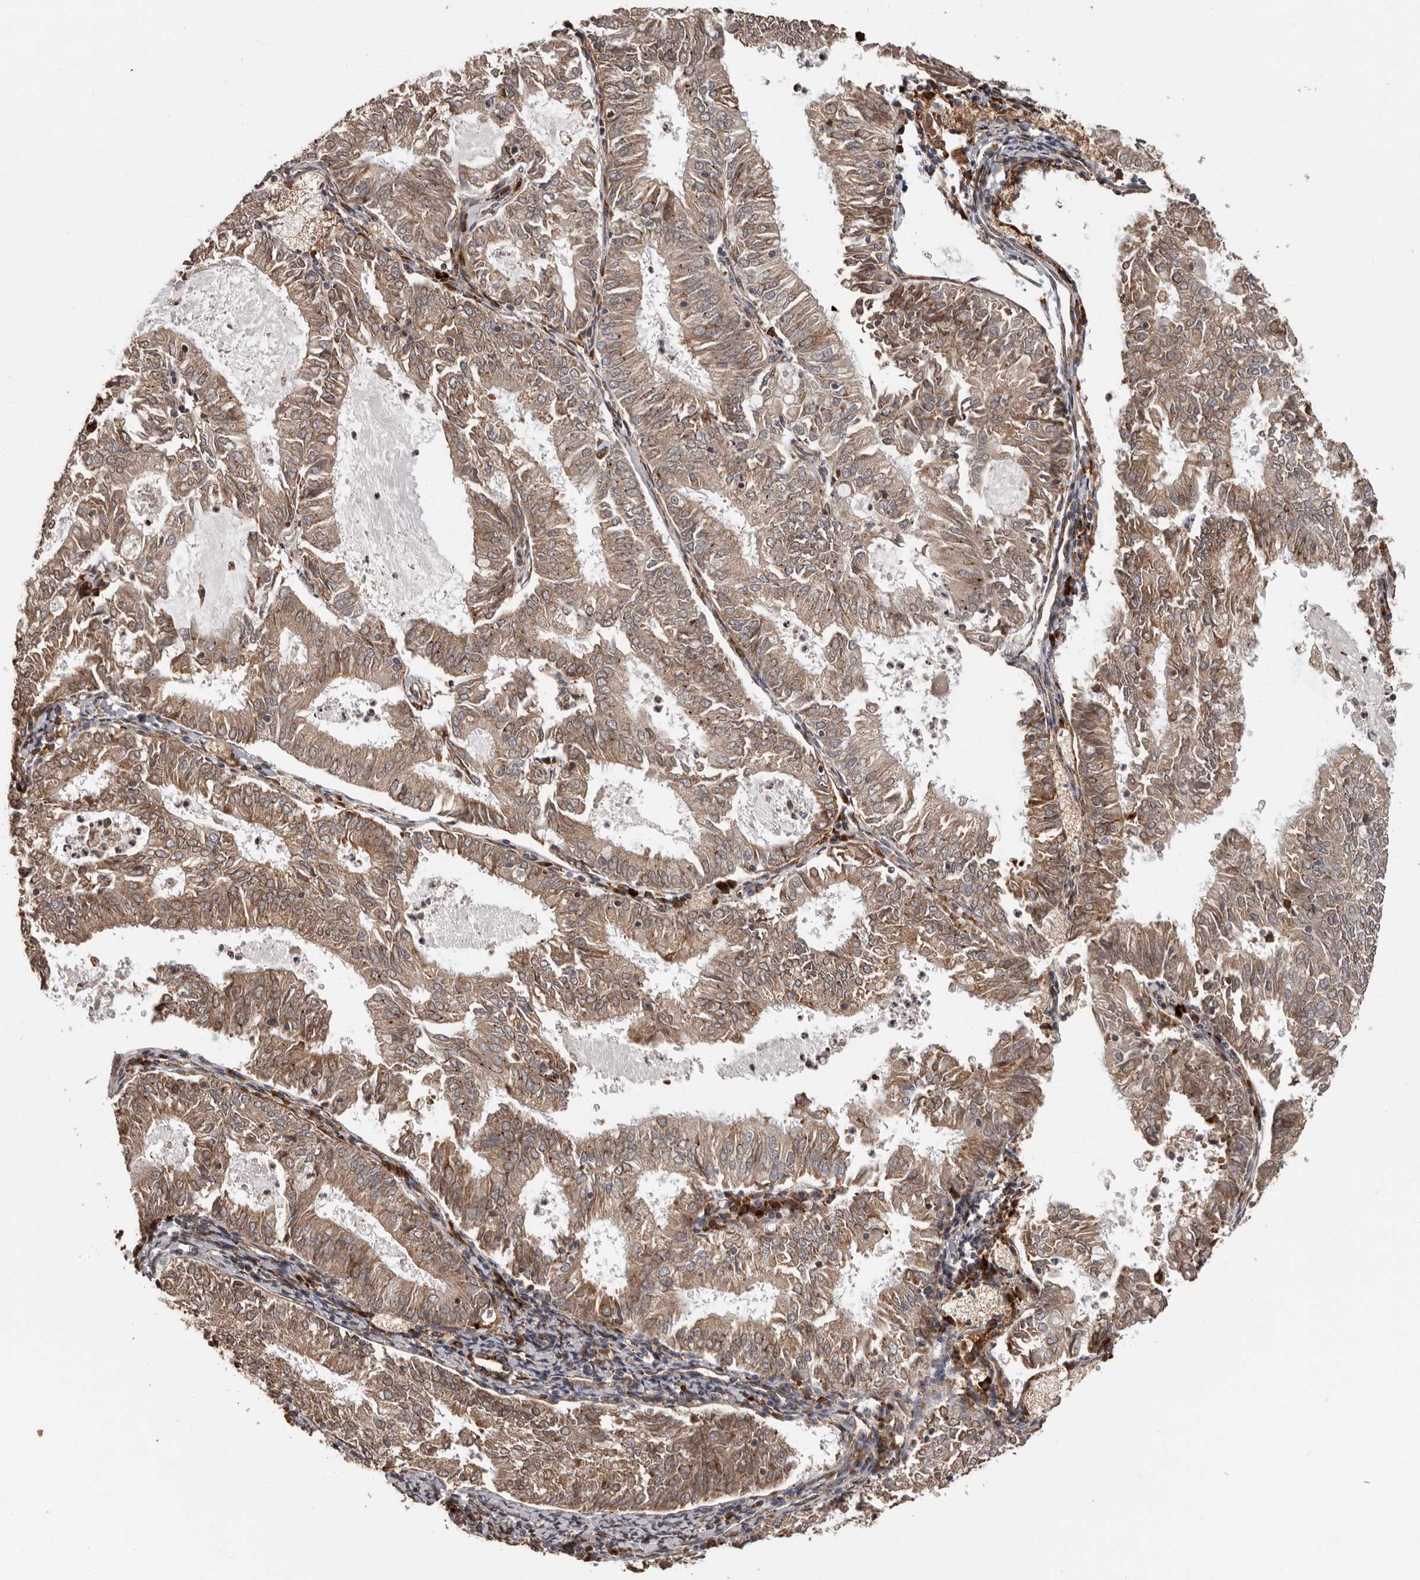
{"staining": {"intensity": "moderate", "quantity": ">75%", "location": "cytoplasmic/membranous"}, "tissue": "endometrial cancer", "cell_type": "Tumor cells", "image_type": "cancer", "snomed": [{"axis": "morphology", "description": "Adenocarcinoma, NOS"}, {"axis": "topography", "description": "Endometrium"}], "caption": "Moderate cytoplasmic/membranous positivity is present in approximately >75% of tumor cells in endometrial cancer.", "gene": "NUP43", "patient": {"sex": "female", "age": 57}}